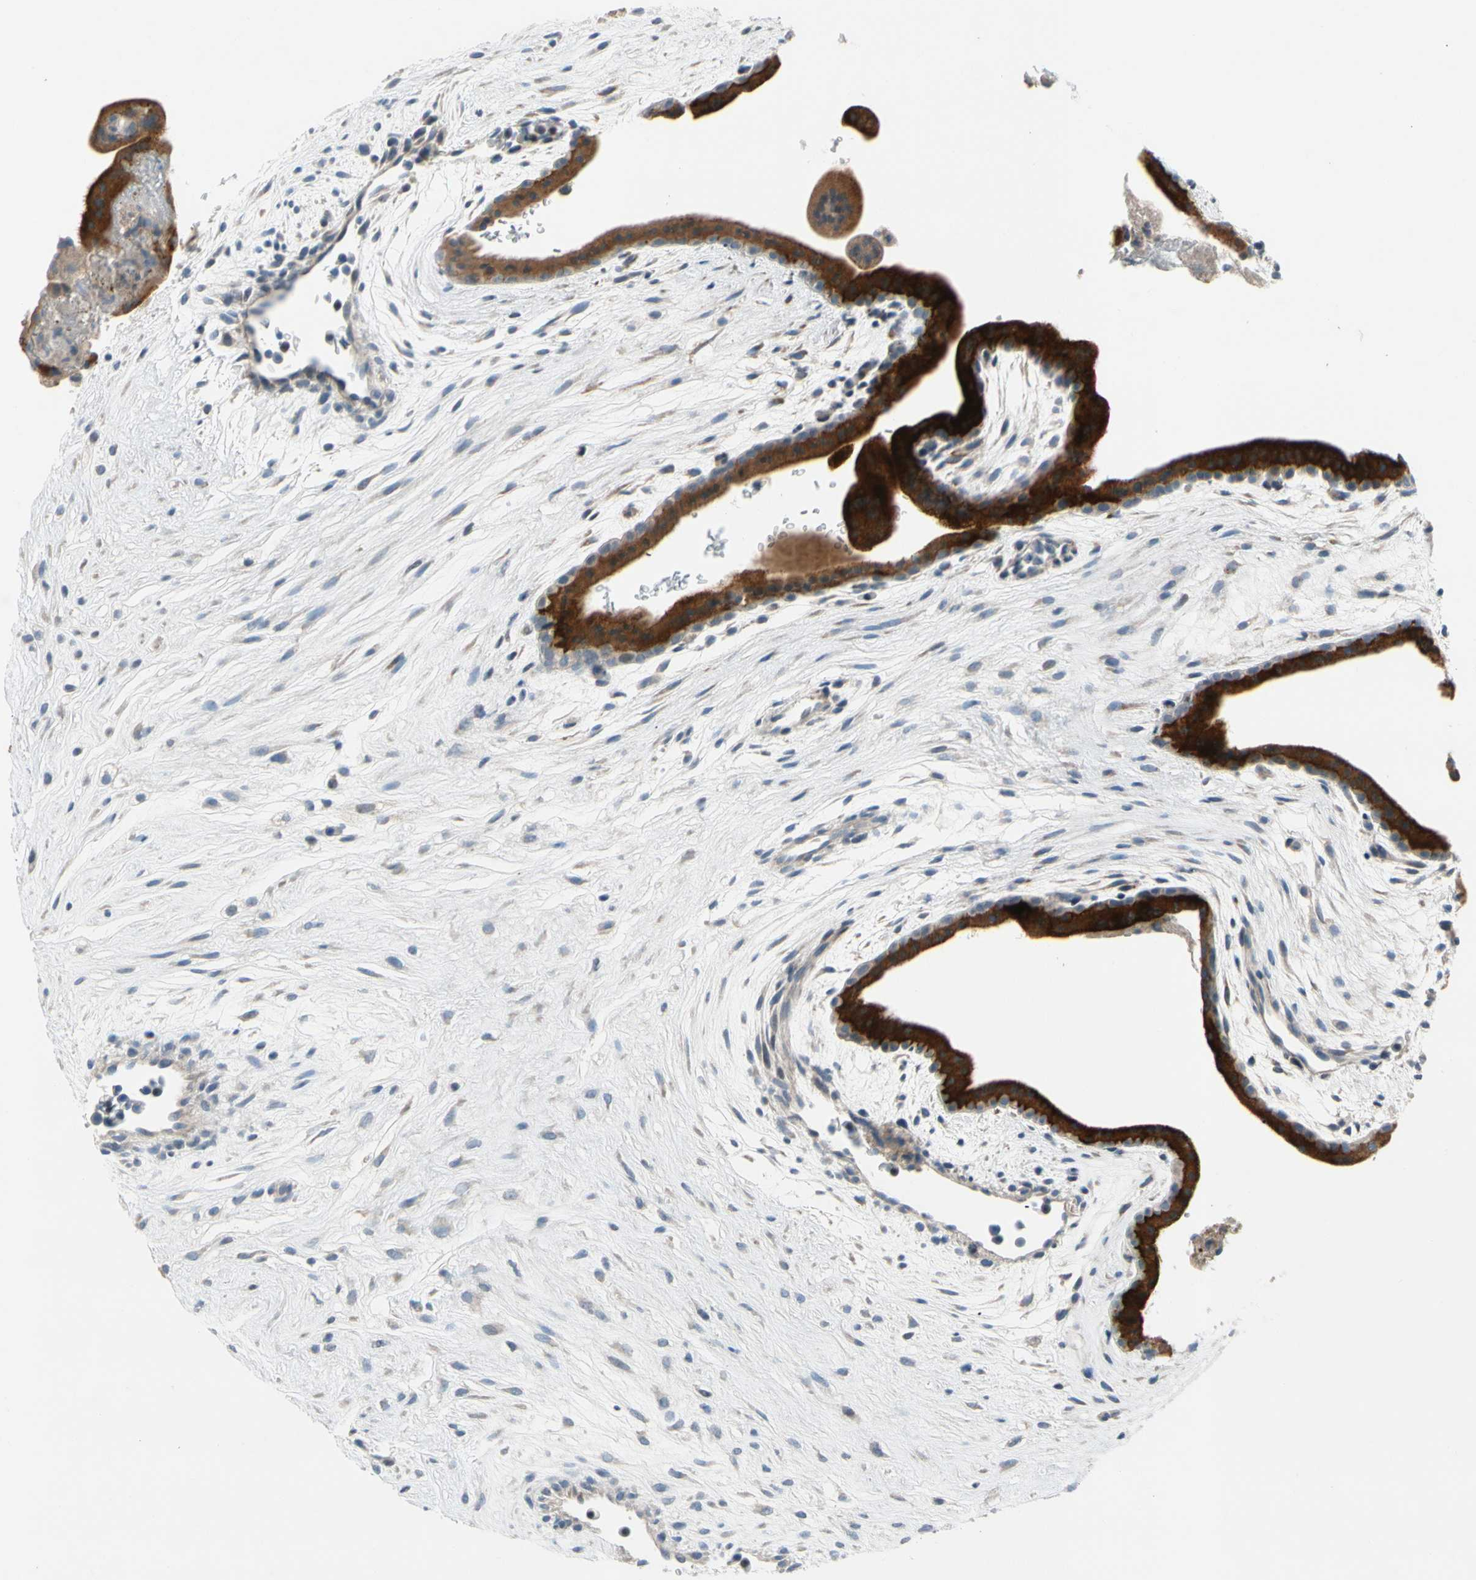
{"staining": {"intensity": "weak", "quantity": ">75%", "location": "cytoplasmic/membranous"}, "tissue": "placenta", "cell_type": "Decidual cells", "image_type": "normal", "snomed": [{"axis": "morphology", "description": "Normal tissue, NOS"}, {"axis": "topography", "description": "Placenta"}], "caption": "A photomicrograph of human placenta stained for a protein shows weak cytoplasmic/membranous brown staining in decidual cells. (DAB IHC, brown staining for protein, blue staining for nuclei).", "gene": "PIP5K1B", "patient": {"sex": "female", "age": 35}}